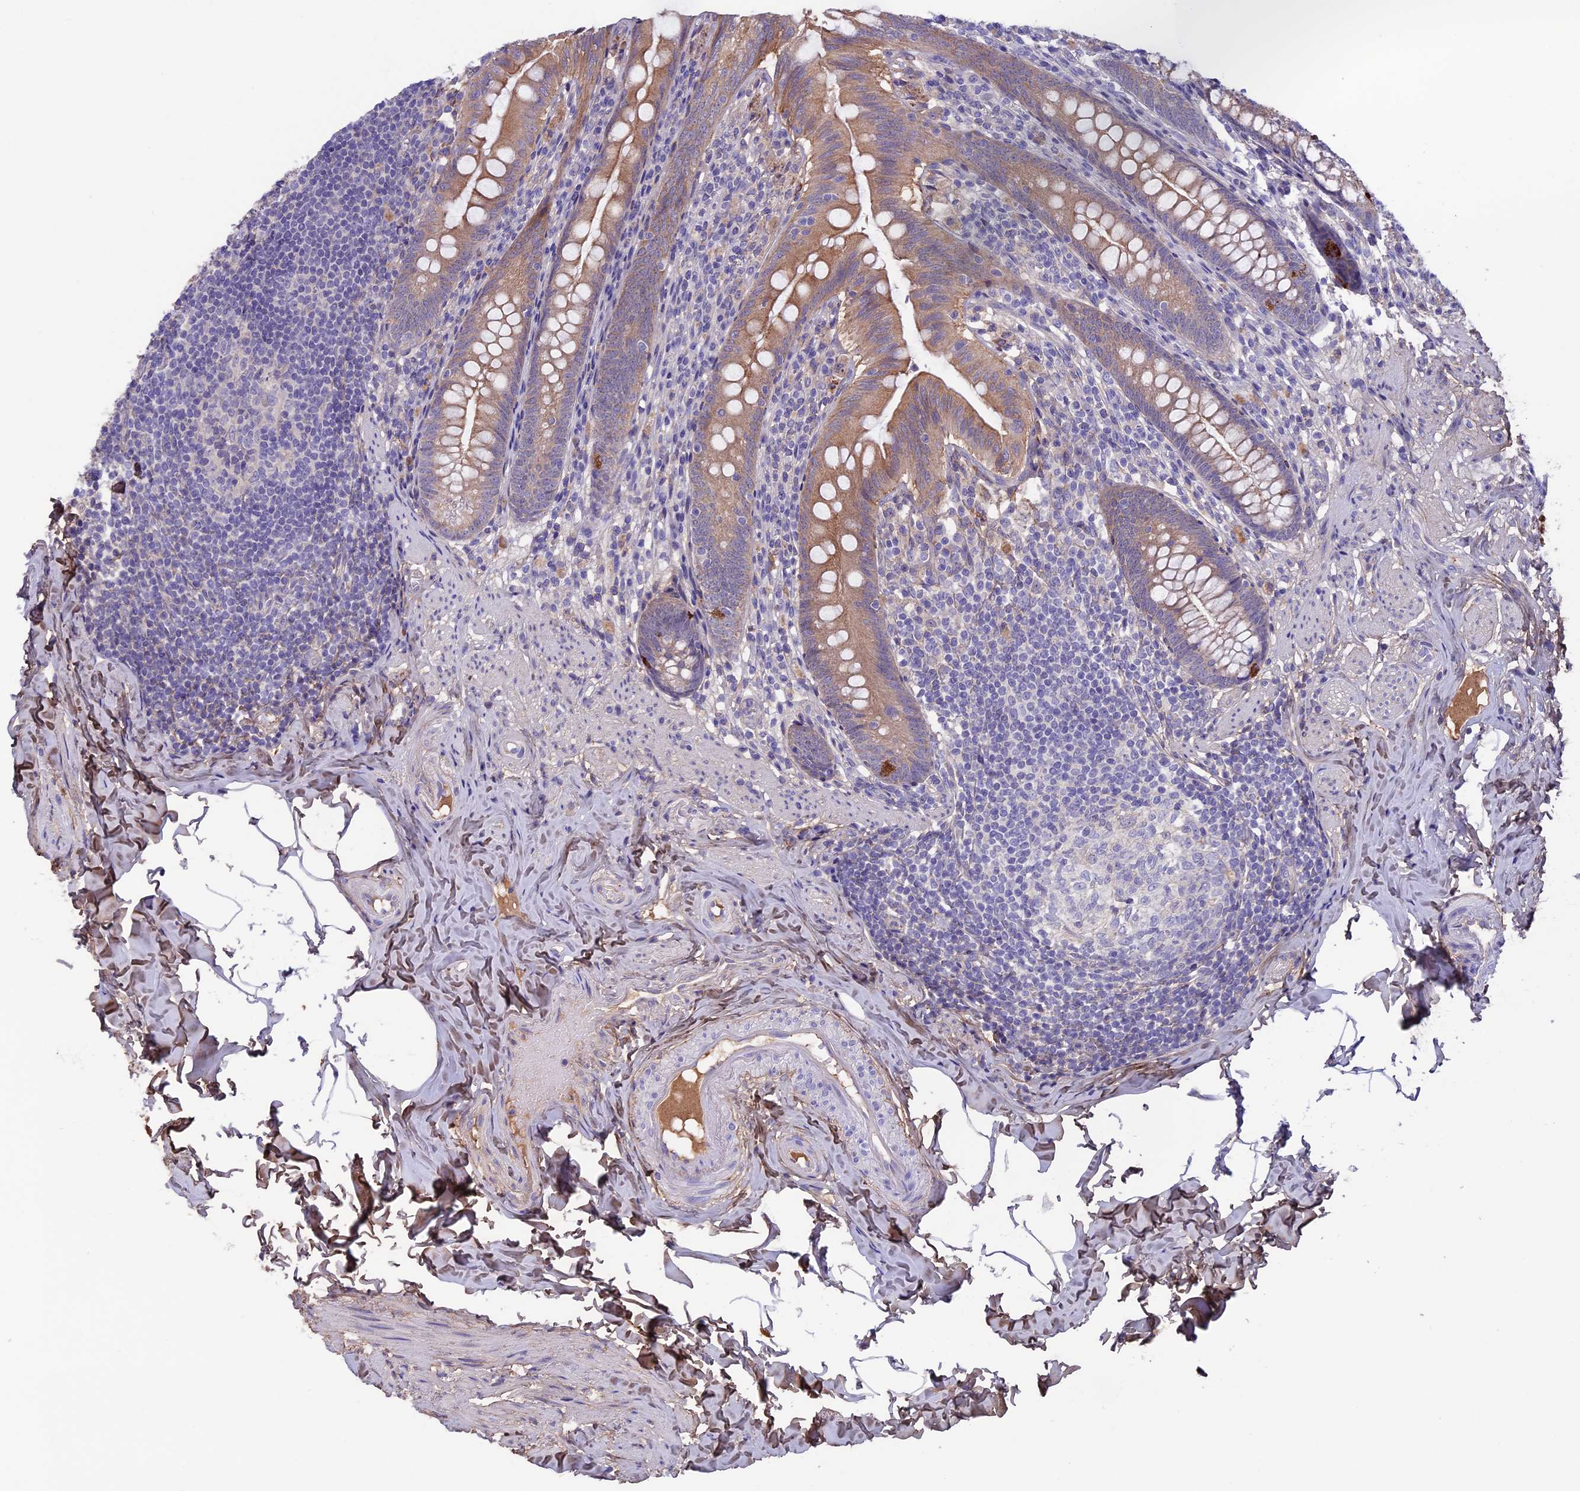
{"staining": {"intensity": "moderate", "quantity": ">75%", "location": "cytoplasmic/membranous"}, "tissue": "appendix", "cell_type": "Glandular cells", "image_type": "normal", "snomed": [{"axis": "morphology", "description": "Normal tissue, NOS"}, {"axis": "topography", "description": "Appendix"}], "caption": "Brown immunohistochemical staining in benign appendix reveals moderate cytoplasmic/membranous positivity in approximately >75% of glandular cells. (brown staining indicates protein expression, while blue staining denotes nuclei).", "gene": "COL4A3", "patient": {"sex": "male", "age": 55}}